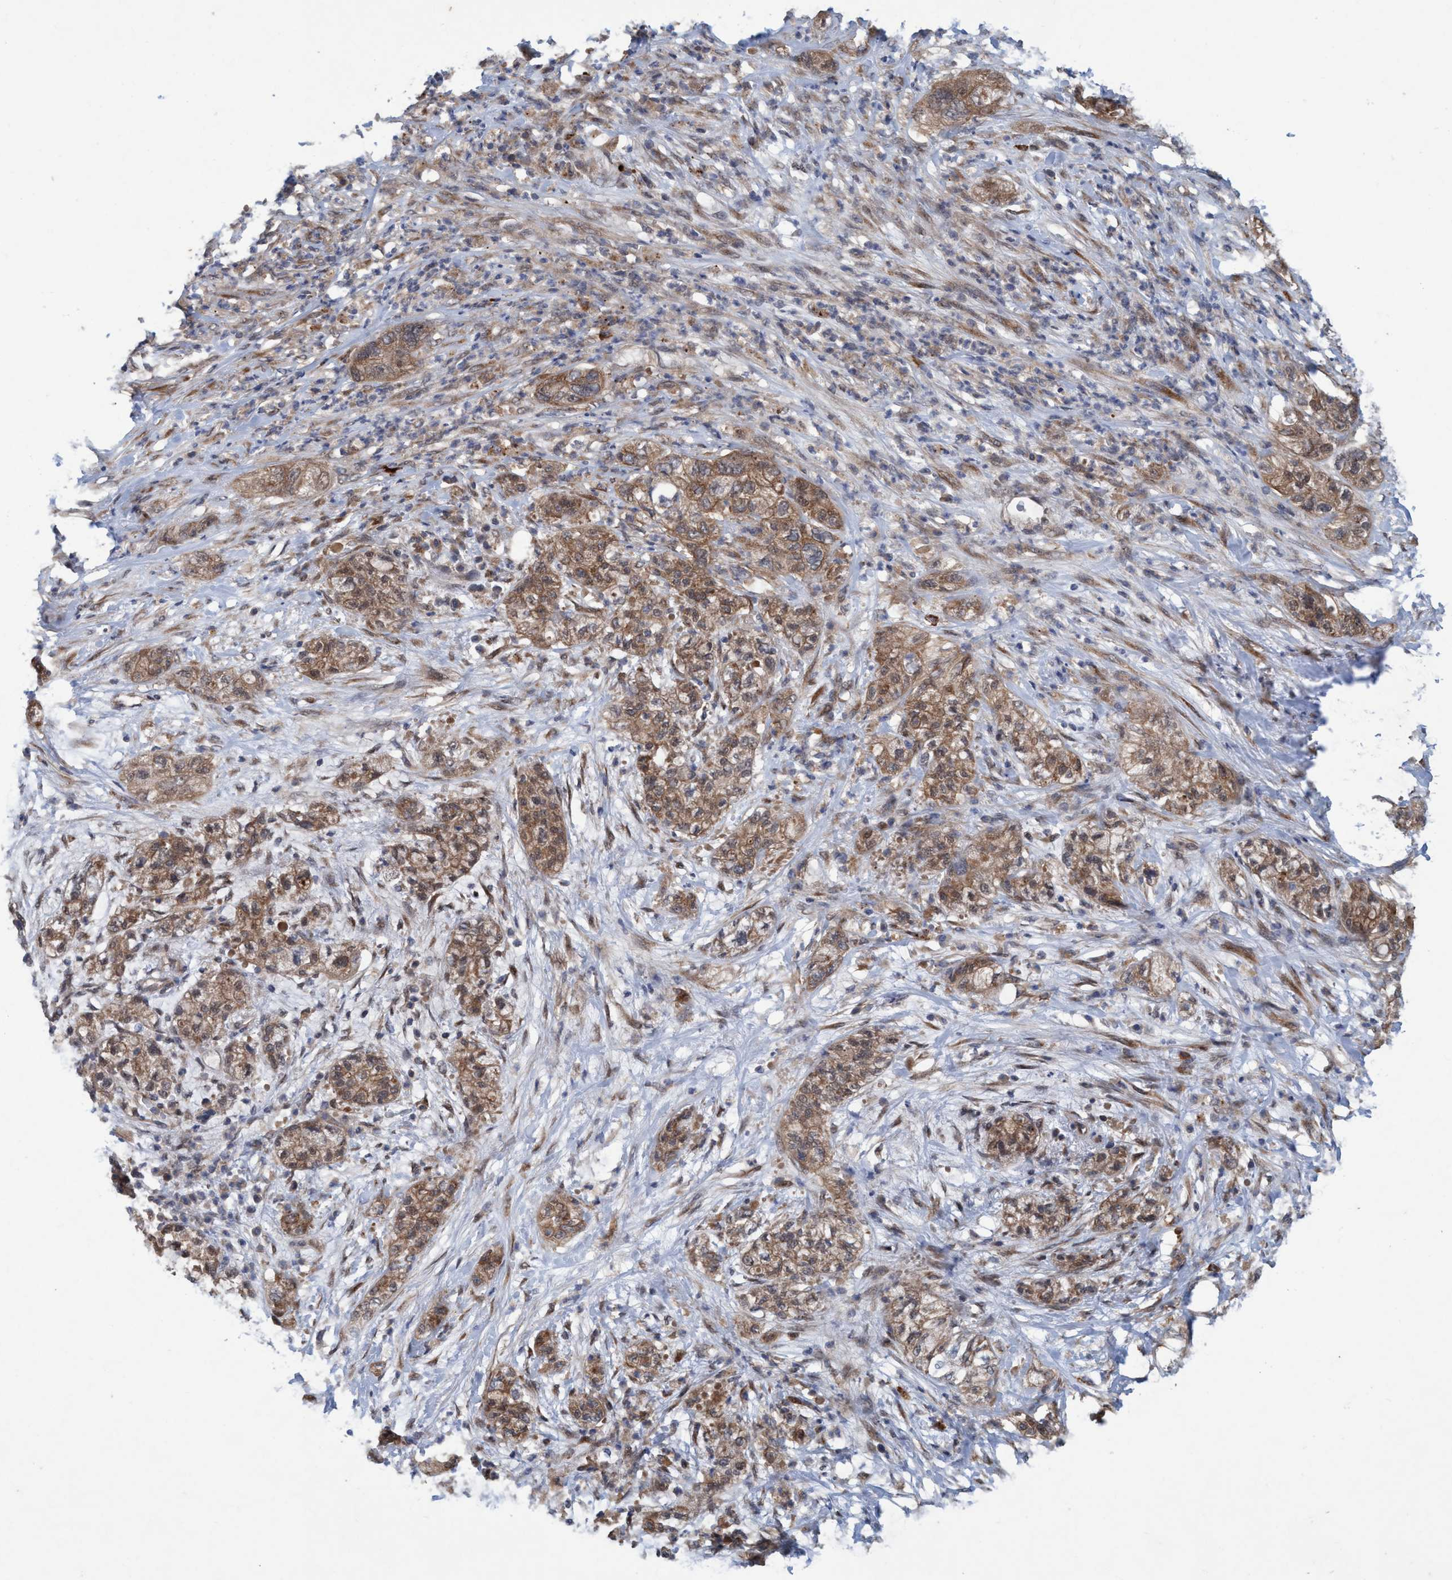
{"staining": {"intensity": "moderate", "quantity": ">75%", "location": "cytoplasmic/membranous"}, "tissue": "pancreatic cancer", "cell_type": "Tumor cells", "image_type": "cancer", "snomed": [{"axis": "morphology", "description": "Adenocarcinoma, NOS"}, {"axis": "topography", "description": "Pancreas"}], "caption": "Protein expression analysis of human adenocarcinoma (pancreatic) reveals moderate cytoplasmic/membranous expression in about >75% of tumor cells. The protein of interest is stained brown, and the nuclei are stained in blue (DAB (3,3'-diaminobenzidine) IHC with brightfield microscopy, high magnification).", "gene": "TRIM65", "patient": {"sex": "female", "age": 78}}